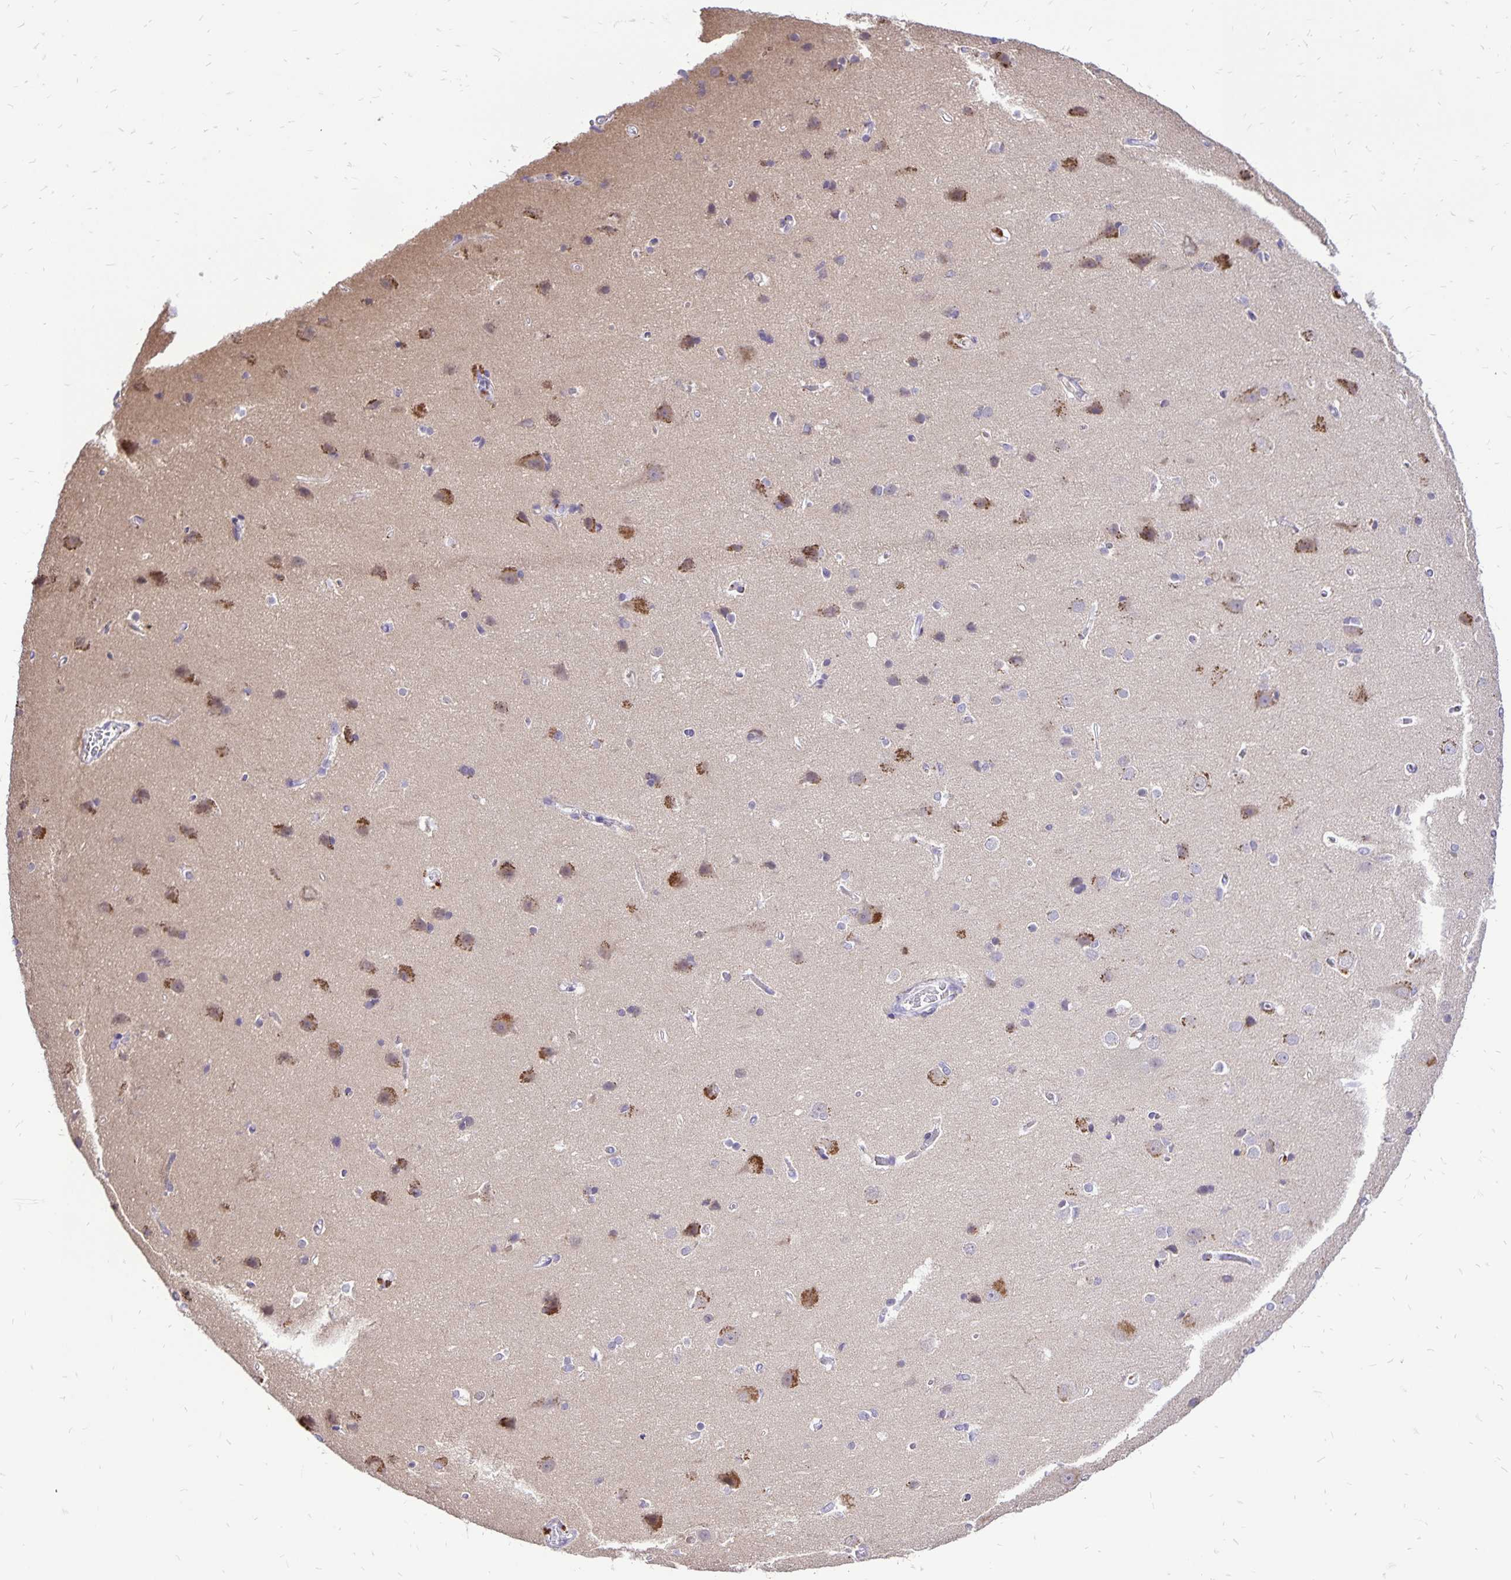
{"staining": {"intensity": "negative", "quantity": "none", "location": "none"}, "tissue": "cerebral cortex", "cell_type": "Endothelial cells", "image_type": "normal", "snomed": [{"axis": "morphology", "description": "Normal tissue, NOS"}, {"axis": "topography", "description": "Cerebral cortex"}], "caption": "This is a photomicrograph of immunohistochemistry (IHC) staining of benign cerebral cortex, which shows no expression in endothelial cells.", "gene": "EIF5A", "patient": {"sex": "male", "age": 37}}